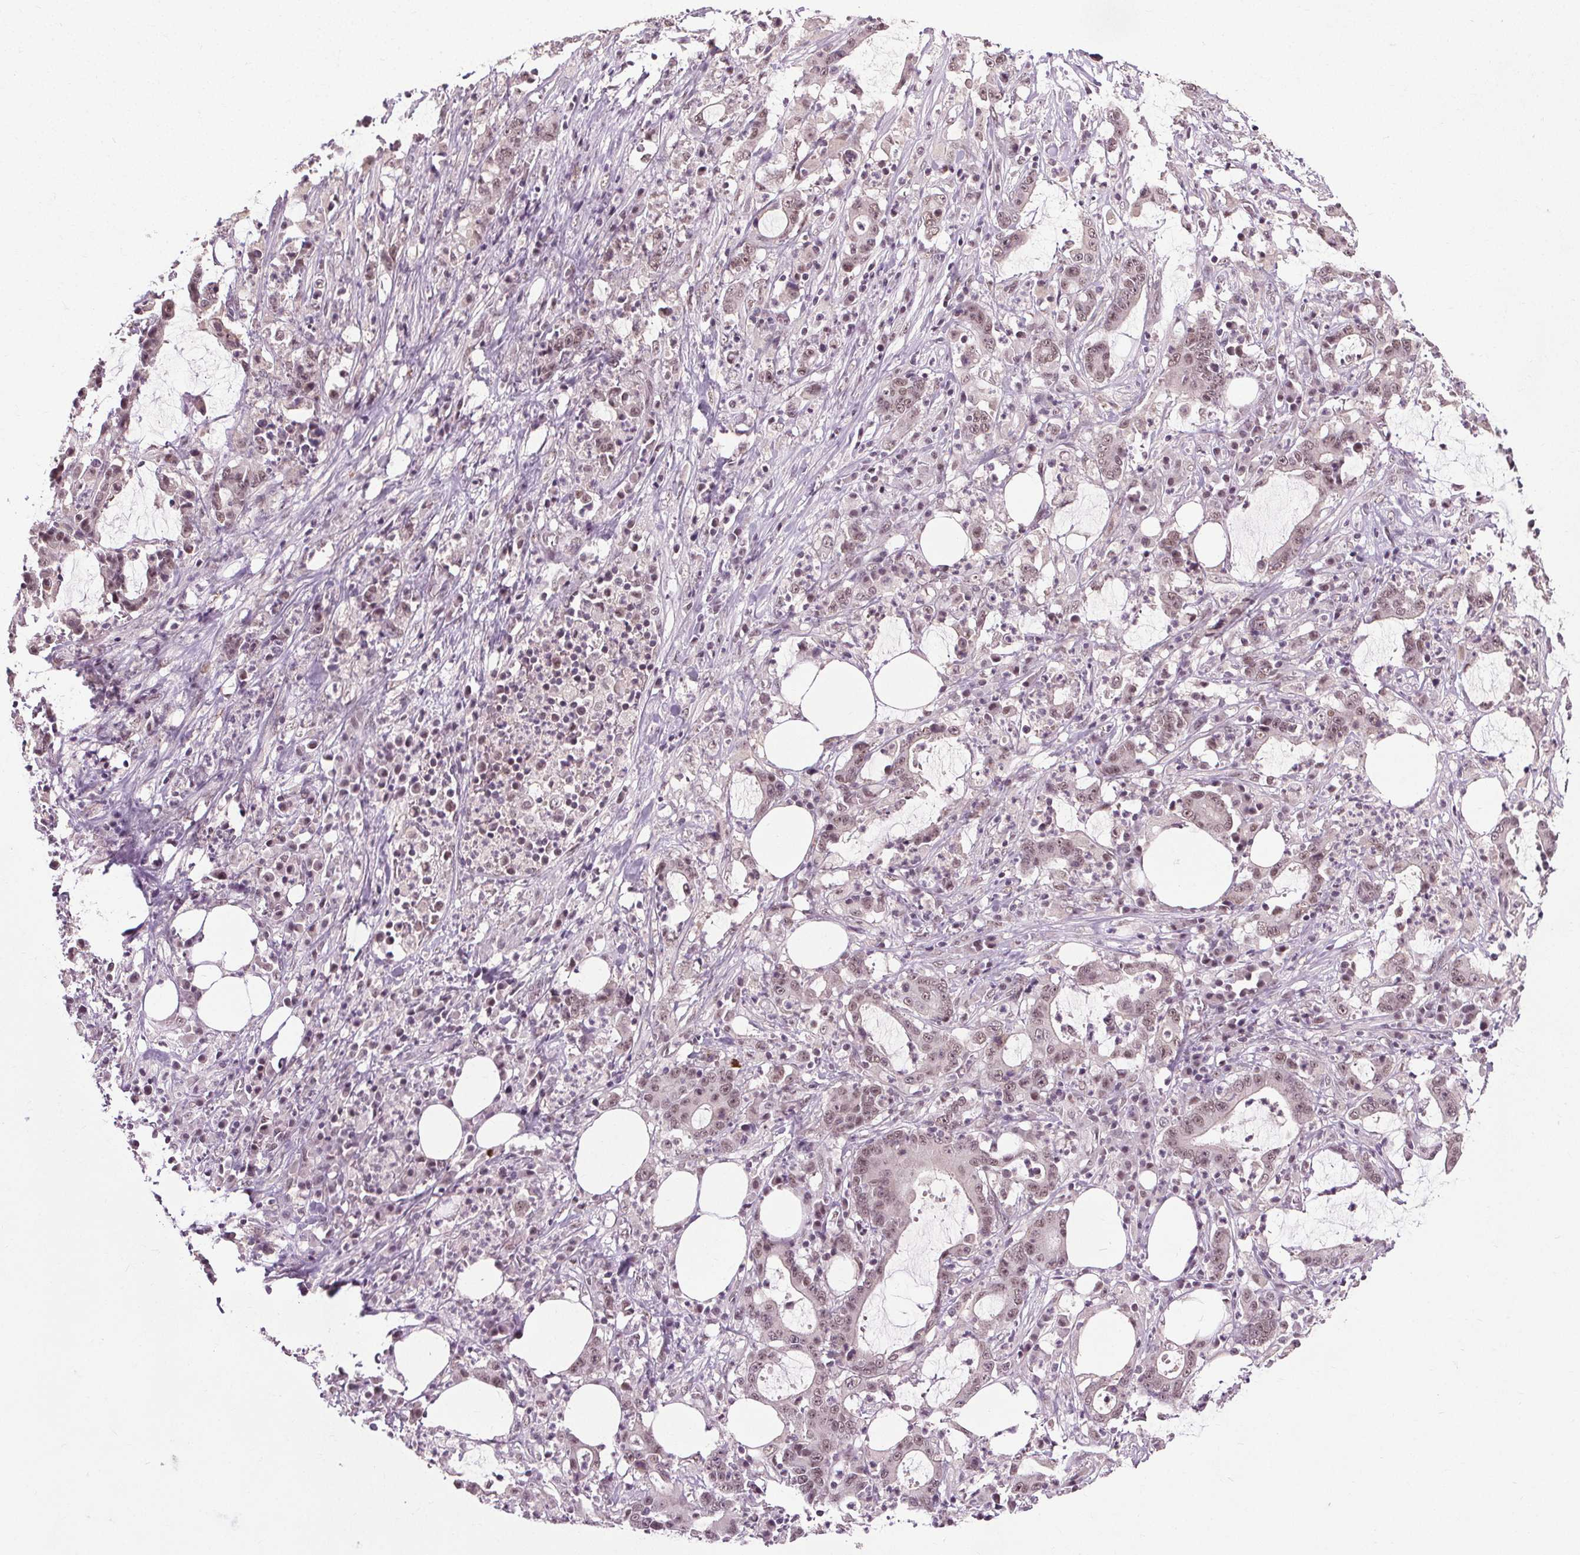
{"staining": {"intensity": "weak", "quantity": ">75%", "location": "nuclear"}, "tissue": "stomach cancer", "cell_type": "Tumor cells", "image_type": "cancer", "snomed": [{"axis": "morphology", "description": "Adenocarcinoma, NOS"}, {"axis": "topography", "description": "Stomach, upper"}], "caption": "This photomicrograph displays immunohistochemistry (IHC) staining of human adenocarcinoma (stomach), with low weak nuclear staining in approximately >75% of tumor cells.", "gene": "MED6", "patient": {"sex": "male", "age": 68}}